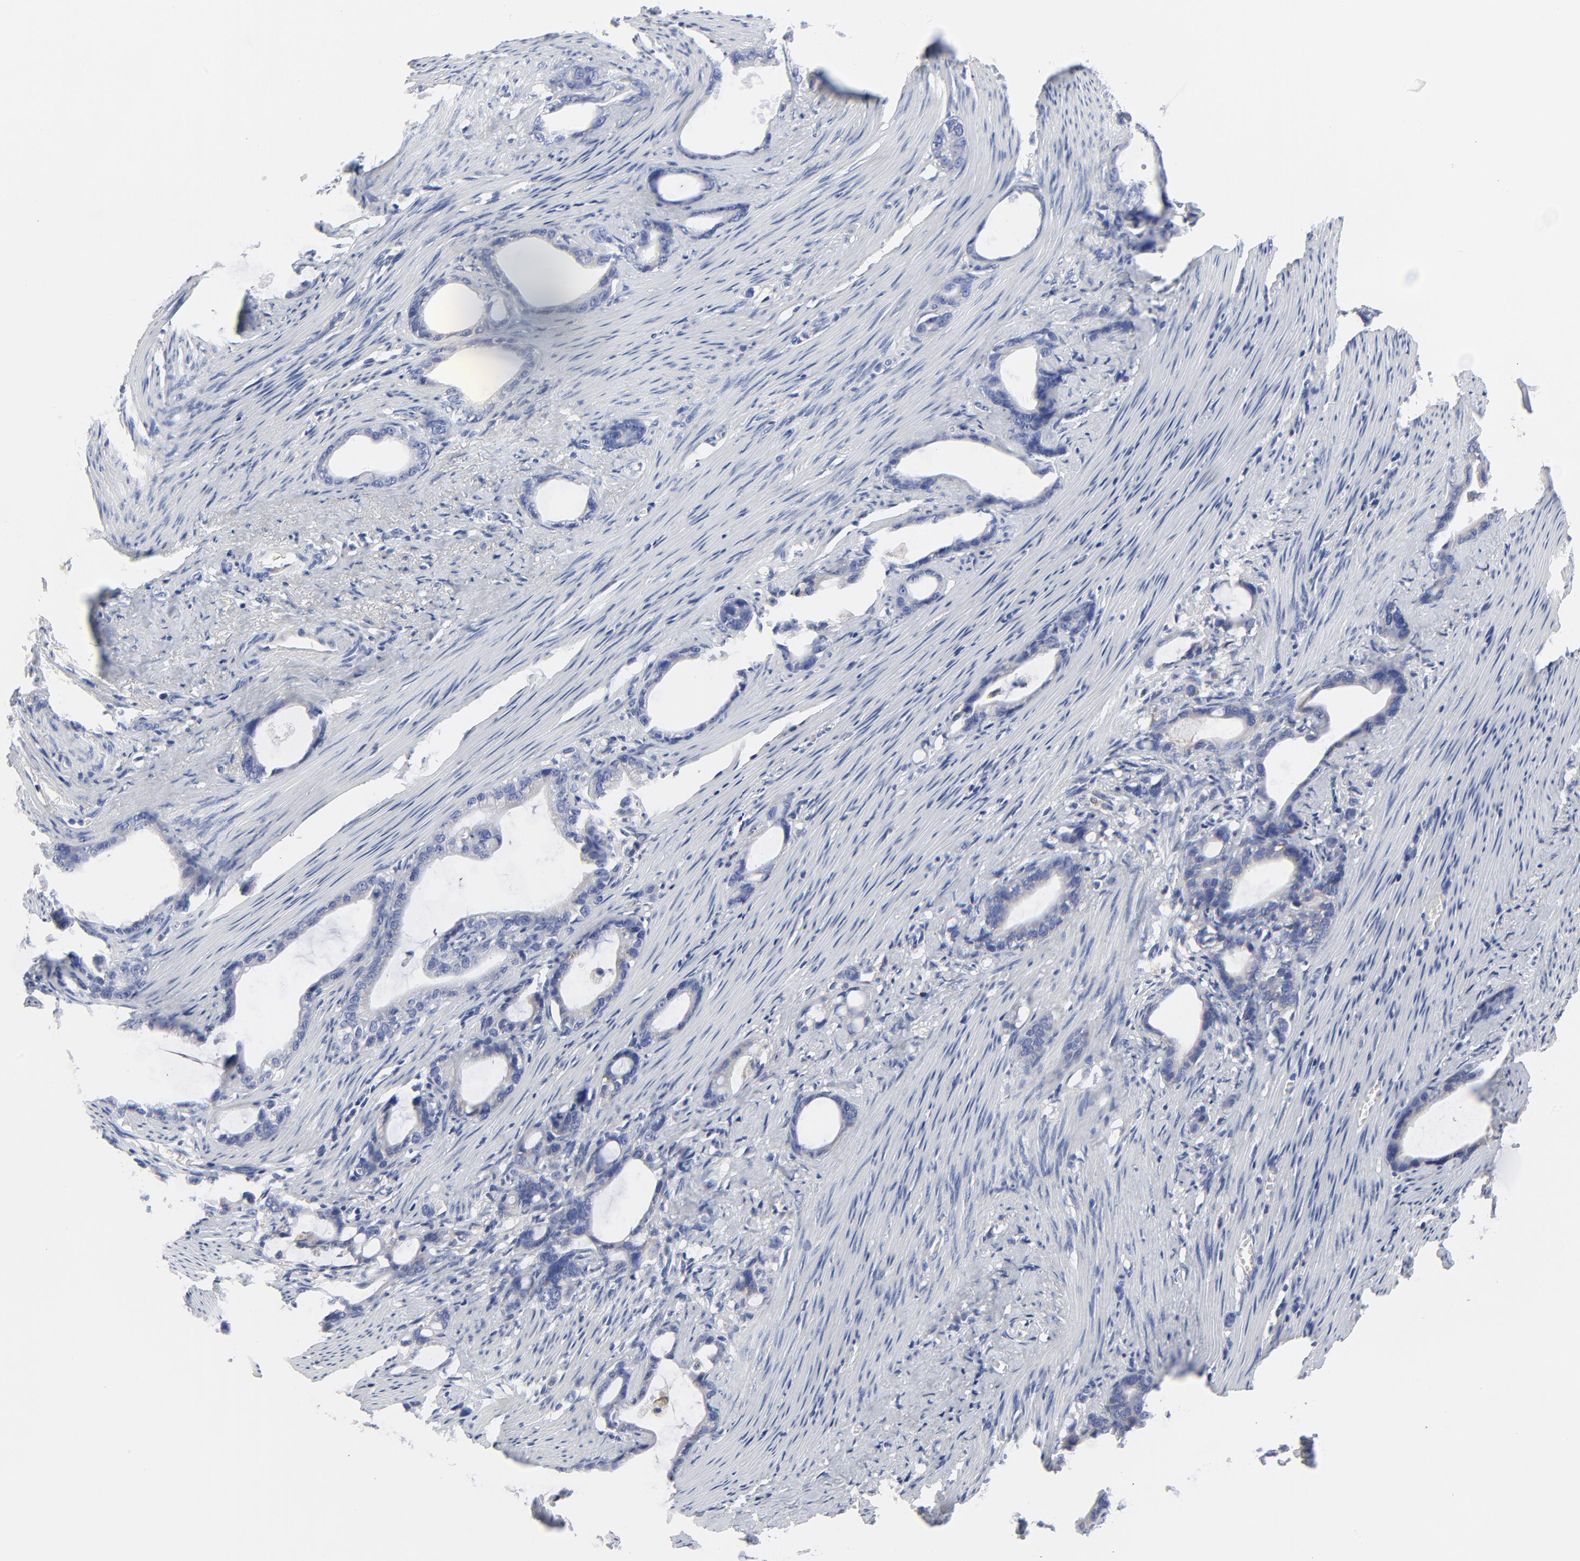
{"staining": {"intensity": "negative", "quantity": "none", "location": "none"}, "tissue": "stomach cancer", "cell_type": "Tumor cells", "image_type": "cancer", "snomed": [{"axis": "morphology", "description": "Adenocarcinoma, NOS"}, {"axis": "topography", "description": "Stomach"}], "caption": "IHC image of adenocarcinoma (stomach) stained for a protein (brown), which reveals no positivity in tumor cells.", "gene": "STAT2", "patient": {"sex": "female", "age": 75}}